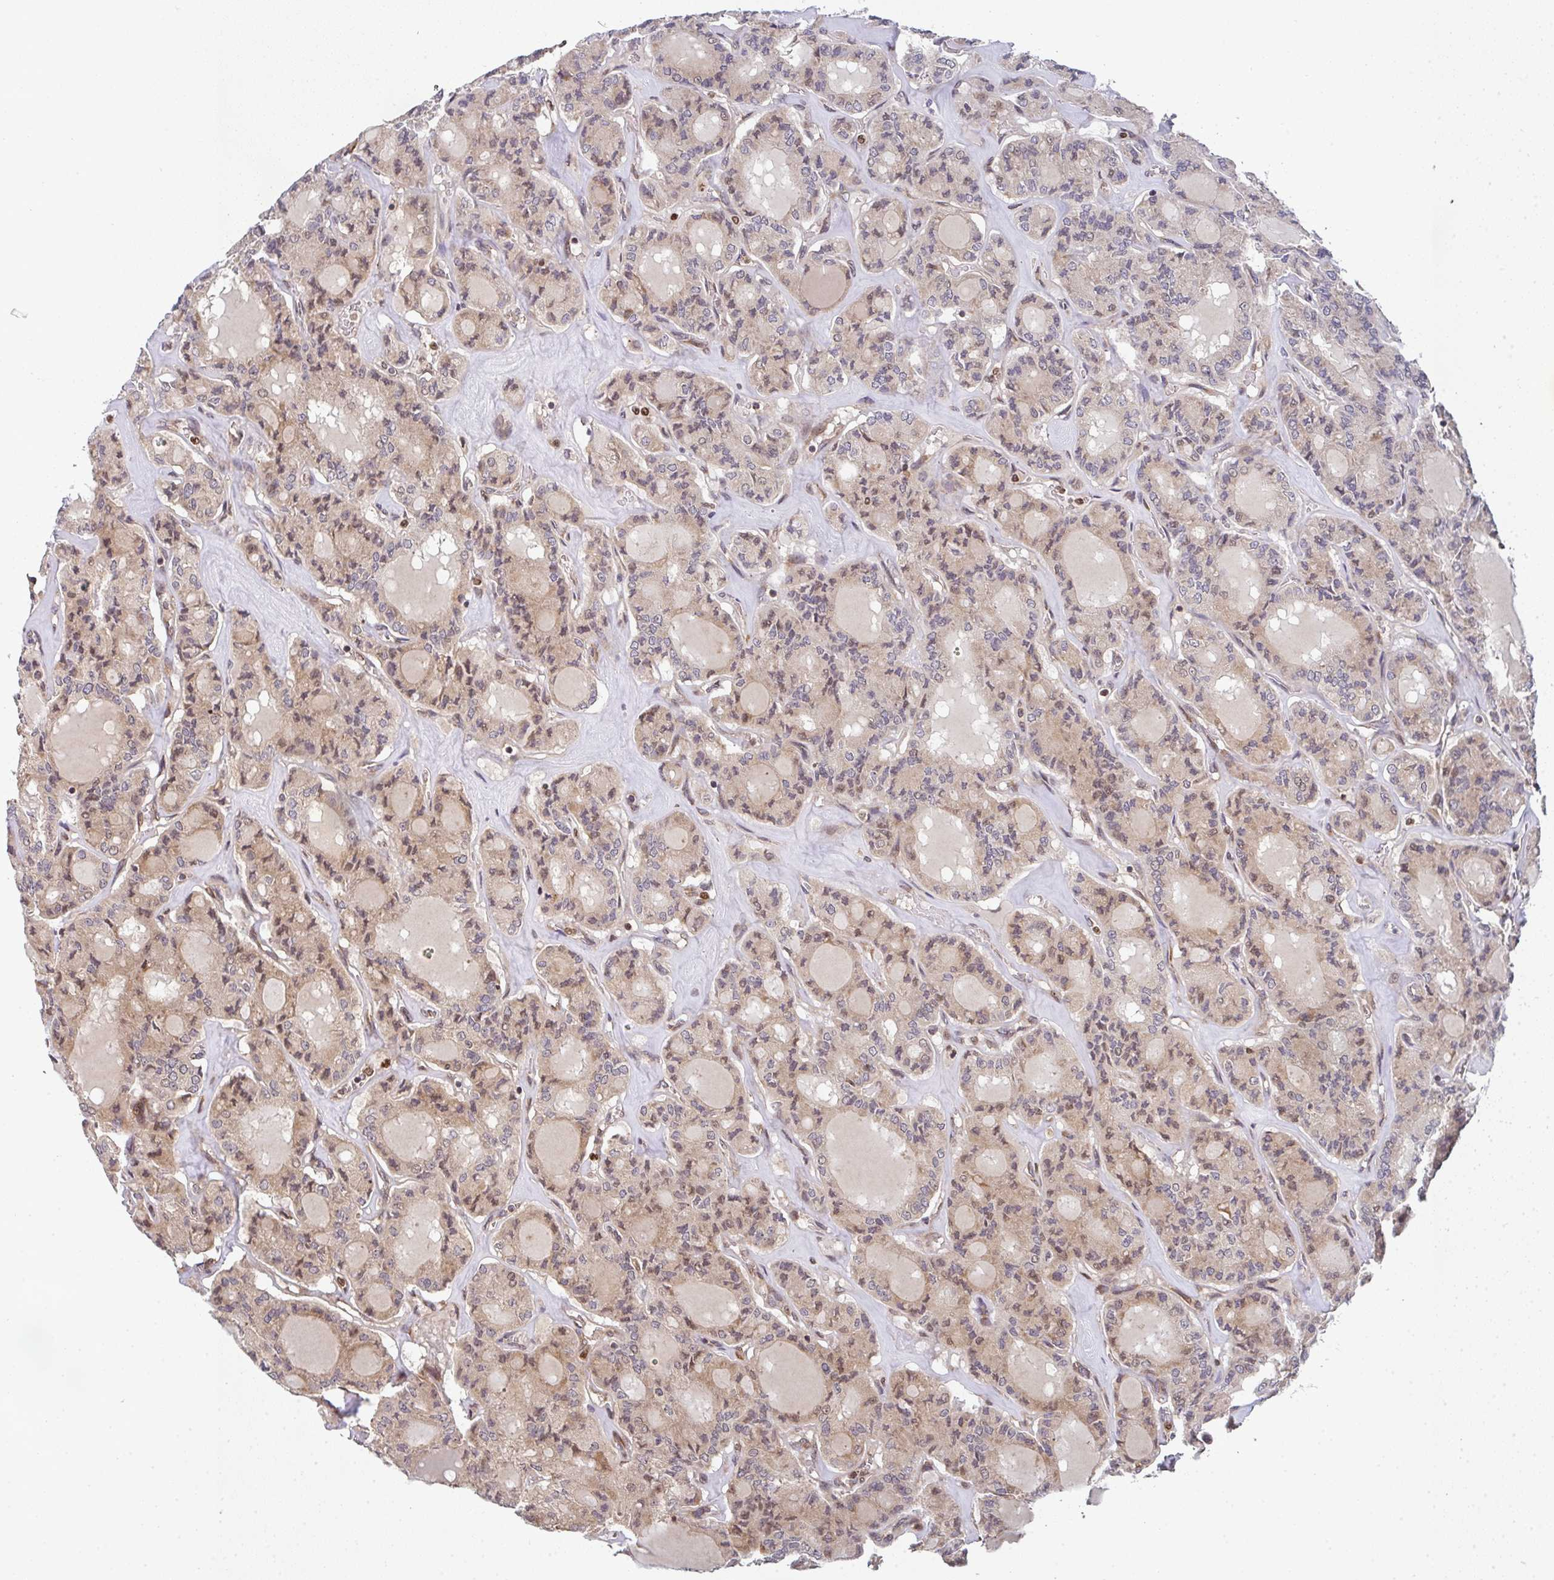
{"staining": {"intensity": "moderate", "quantity": "<25%", "location": "cytoplasmic/membranous,nuclear"}, "tissue": "thyroid cancer", "cell_type": "Tumor cells", "image_type": "cancer", "snomed": [{"axis": "morphology", "description": "Papillary adenocarcinoma, NOS"}, {"axis": "topography", "description": "Thyroid gland"}], "caption": "Moderate cytoplasmic/membranous and nuclear protein expression is appreciated in approximately <25% of tumor cells in papillary adenocarcinoma (thyroid). (DAB (3,3'-diaminobenzidine) IHC, brown staining for protein, blue staining for nuclei).", "gene": "SIMC1", "patient": {"sex": "male", "age": 87}}